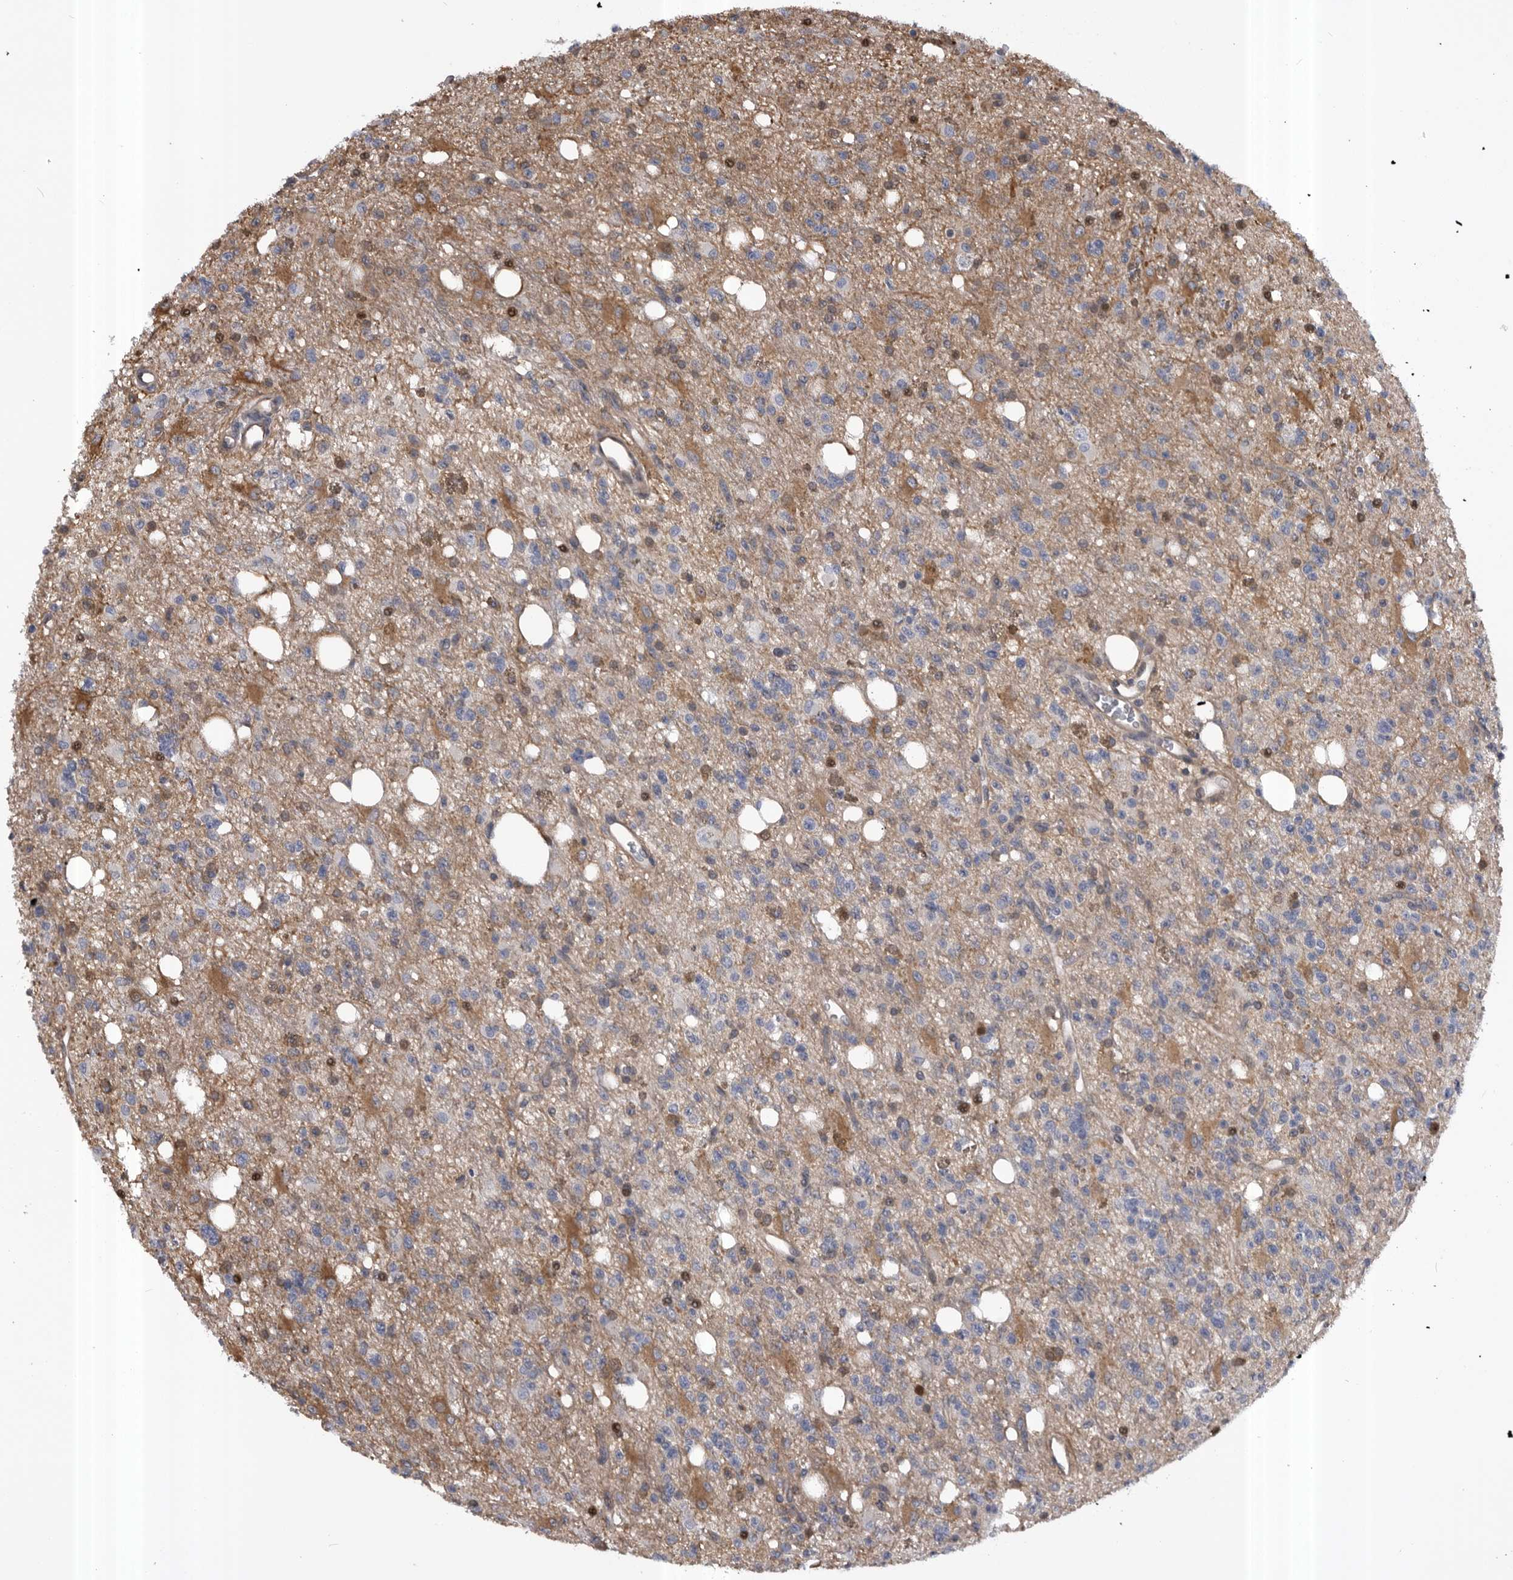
{"staining": {"intensity": "negative", "quantity": "none", "location": "none"}, "tissue": "glioma", "cell_type": "Tumor cells", "image_type": "cancer", "snomed": [{"axis": "morphology", "description": "Glioma, malignant, High grade"}, {"axis": "topography", "description": "Brain"}], "caption": "Immunohistochemistry (IHC) histopathology image of glioma stained for a protein (brown), which demonstrates no expression in tumor cells. Nuclei are stained in blue.", "gene": "RAB3GAP2", "patient": {"sex": "female", "age": 62}}